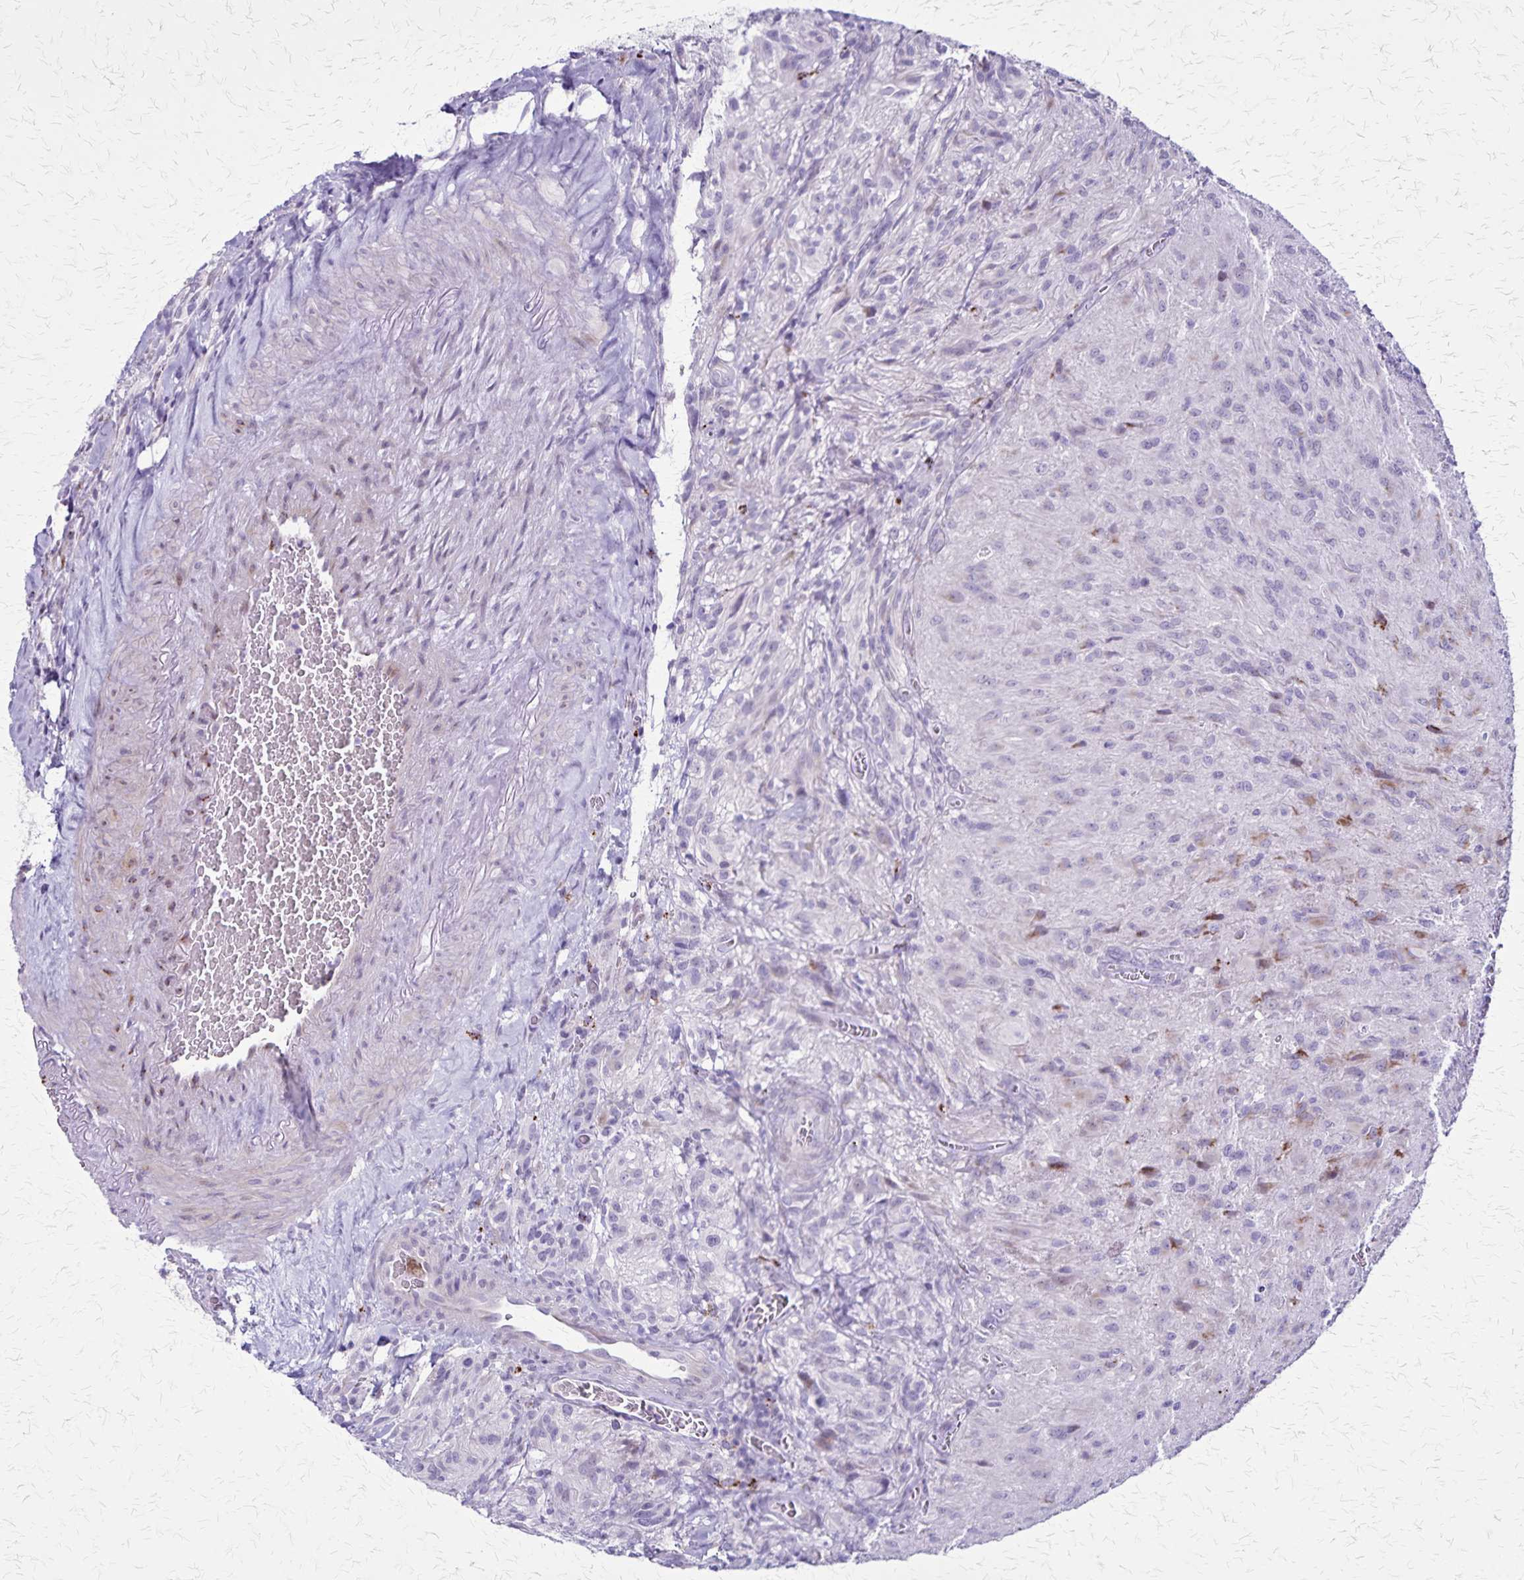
{"staining": {"intensity": "weak", "quantity": "<25%", "location": "cytoplasmic/membranous"}, "tissue": "glioma", "cell_type": "Tumor cells", "image_type": "cancer", "snomed": [{"axis": "morphology", "description": "Glioma, malignant, High grade"}, {"axis": "topography", "description": "Brain"}], "caption": "Tumor cells are negative for brown protein staining in glioma. (Brightfield microscopy of DAB immunohistochemistry at high magnification).", "gene": "OR51B5", "patient": {"sex": "male", "age": 47}}